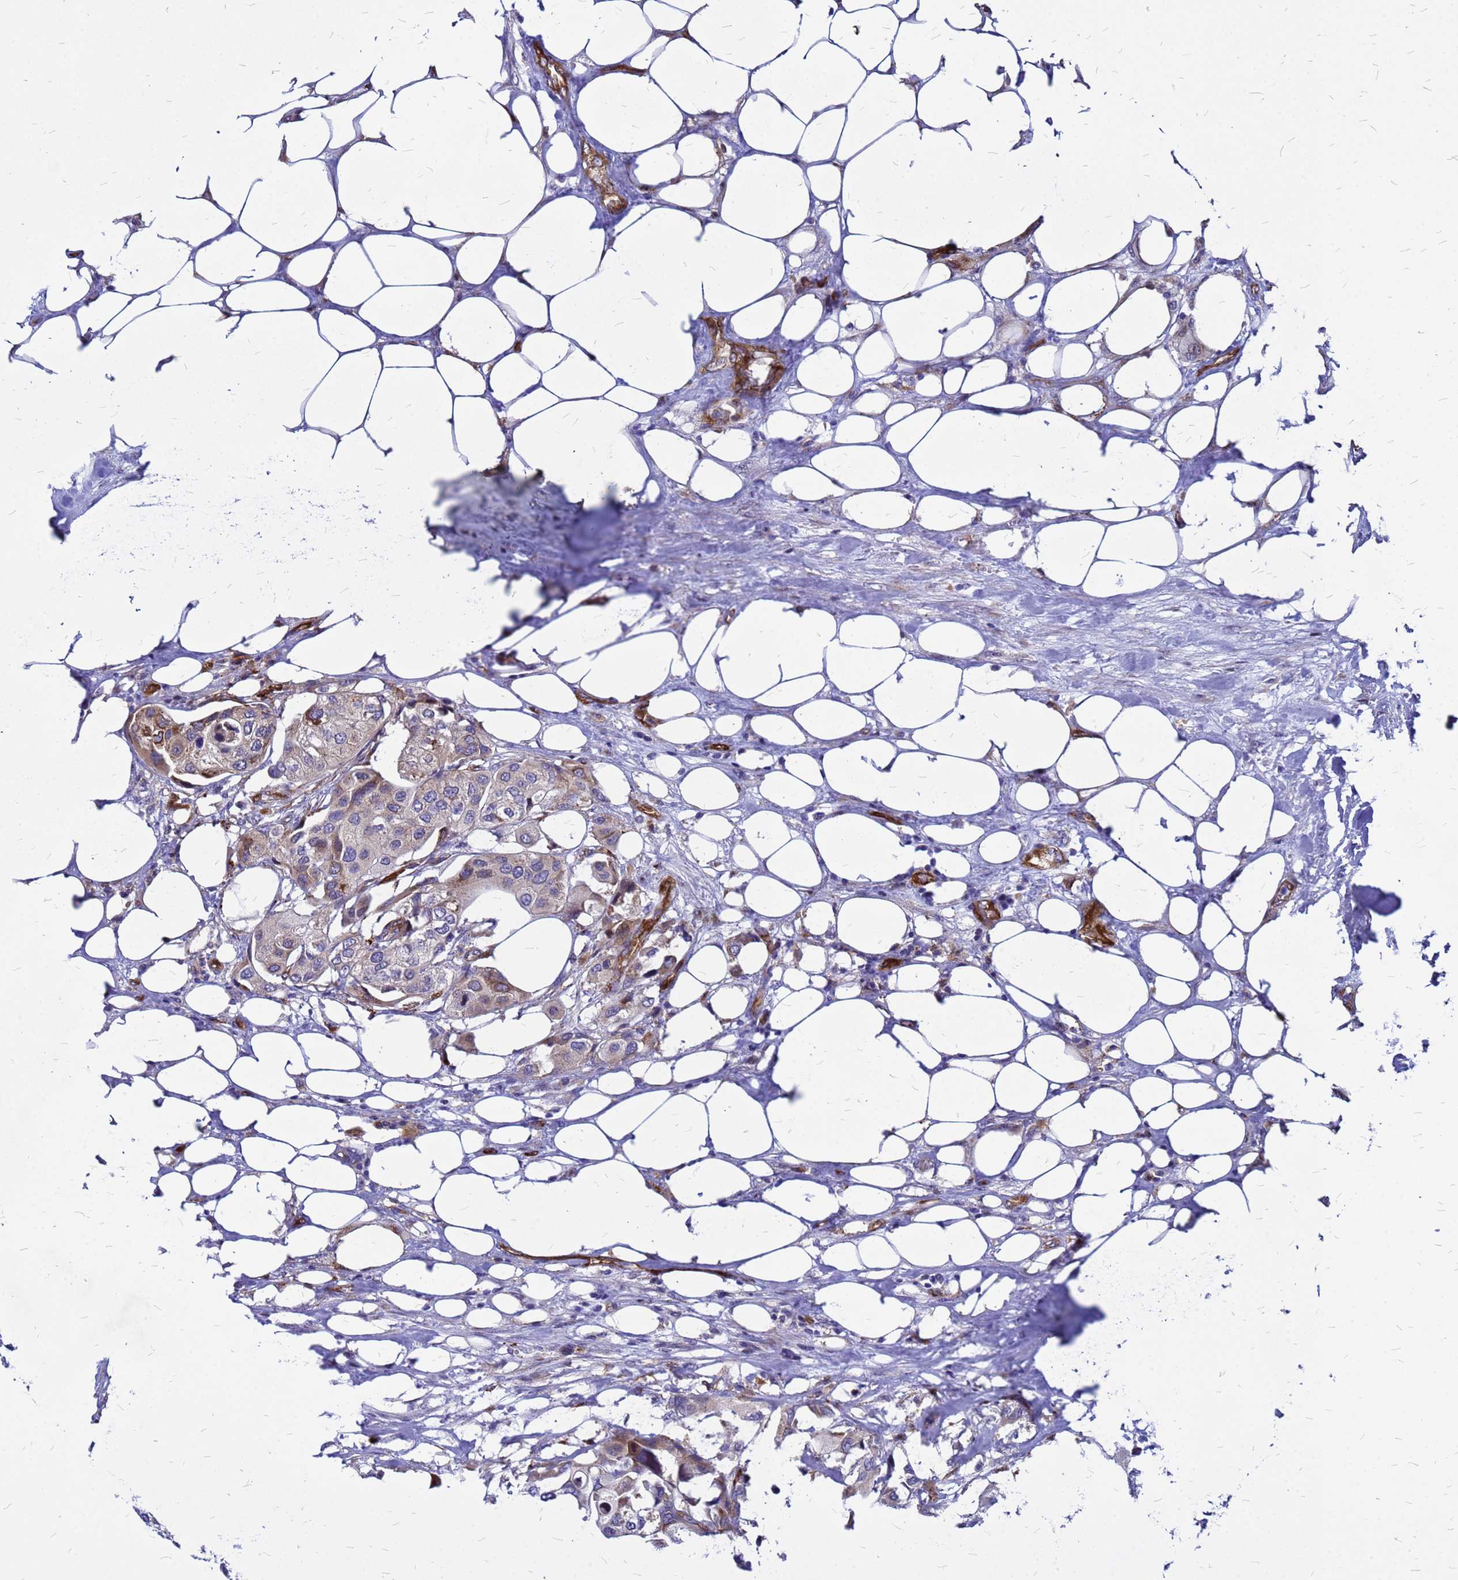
{"staining": {"intensity": "weak", "quantity": "<25%", "location": "cytoplasmic/membranous"}, "tissue": "urothelial cancer", "cell_type": "Tumor cells", "image_type": "cancer", "snomed": [{"axis": "morphology", "description": "Urothelial carcinoma, High grade"}, {"axis": "topography", "description": "Urinary bladder"}], "caption": "Protein analysis of urothelial carcinoma (high-grade) demonstrates no significant staining in tumor cells.", "gene": "NOSTRIN", "patient": {"sex": "male", "age": 64}}